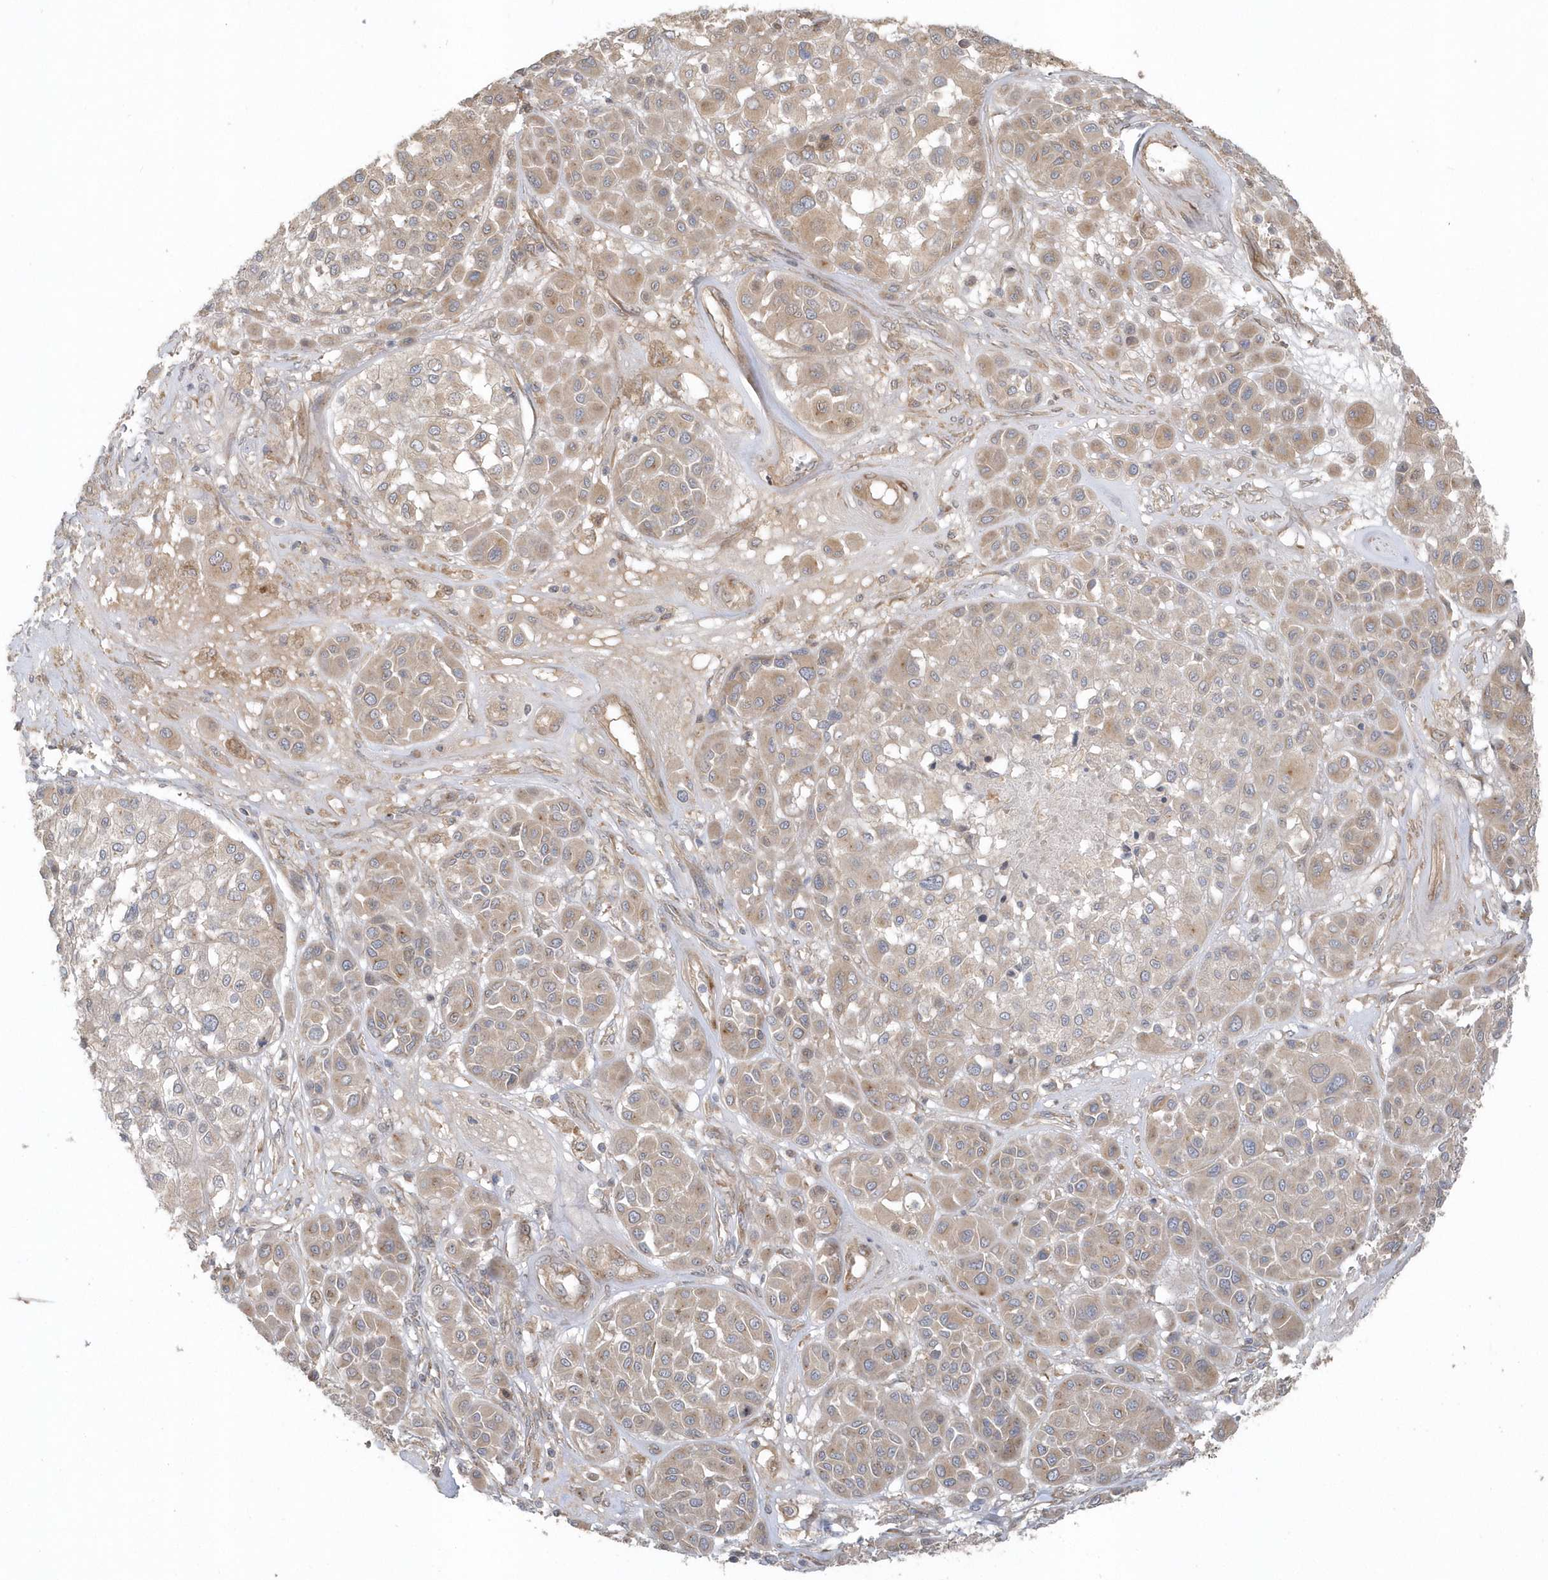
{"staining": {"intensity": "weak", "quantity": "25%-75%", "location": "cytoplasmic/membranous"}, "tissue": "melanoma", "cell_type": "Tumor cells", "image_type": "cancer", "snomed": [{"axis": "morphology", "description": "Malignant melanoma, Metastatic site"}, {"axis": "topography", "description": "Soft tissue"}], "caption": "Malignant melanoma (metastatic site) stained with a protein marker shows weak staining in tumor cells.", "gene": "ACTR1A", "patient": {"sex": "male", "age": 41}}